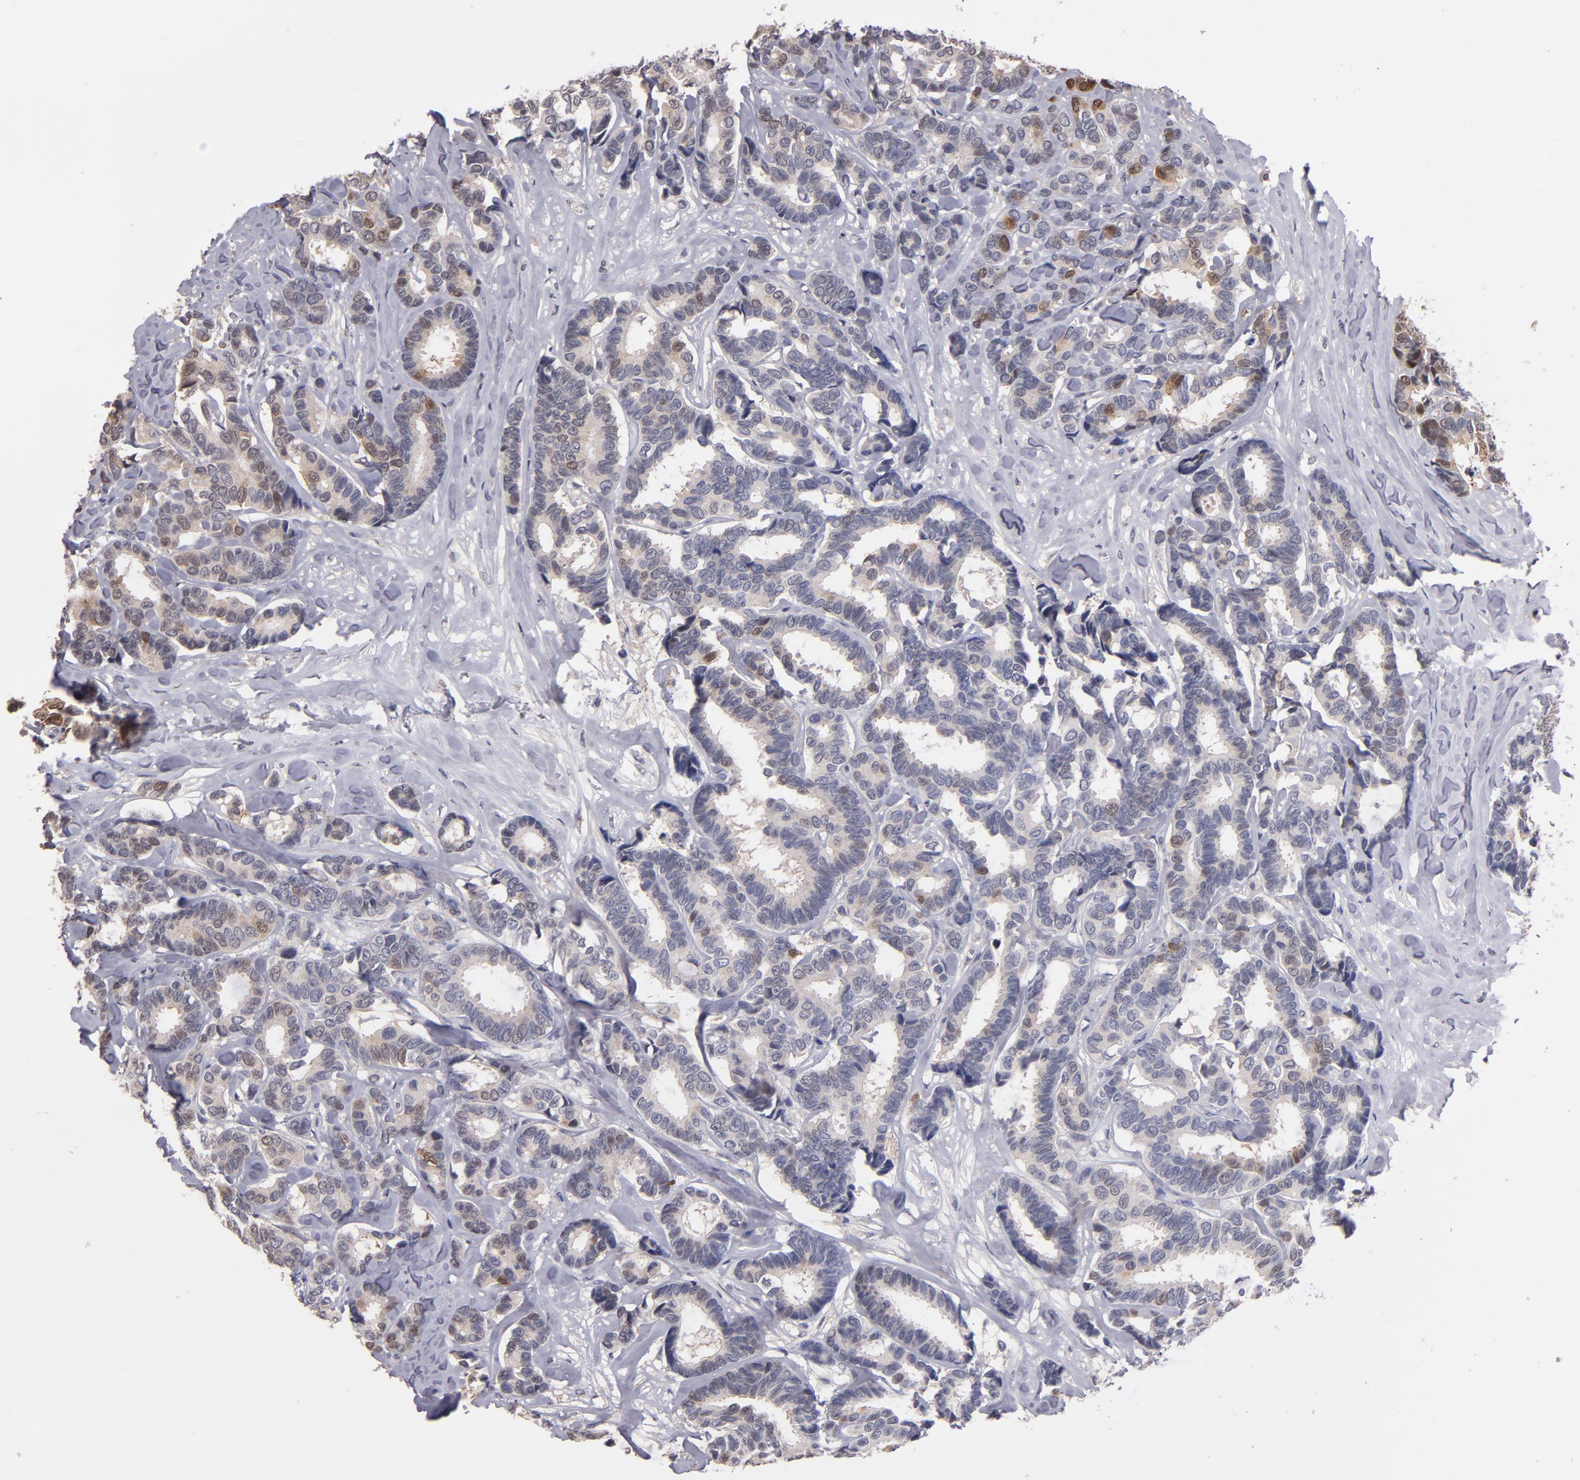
{"staining": {"intensity": "moderate", "quantity": "<25%", "location": "cytoplasmic/membranous,nuclear"}, "tissue": "breast cancer", "cell_type": "Tumor cells", "image_type": "cancer", "snomed": [{"axis": "morphology", "description": "Duct carcinoma"}, {"axis": "topography", "description": "Breast"}], "caption": "Tumor cells show low levels of moderate cytoplasmic/membranous and nuclear staining in approximately <25% of cells in breast intraductal carcinoma. Nuclei are stained in blue.", "gene": "S100A1", "patient": {"sex": "female", "age": 87}}